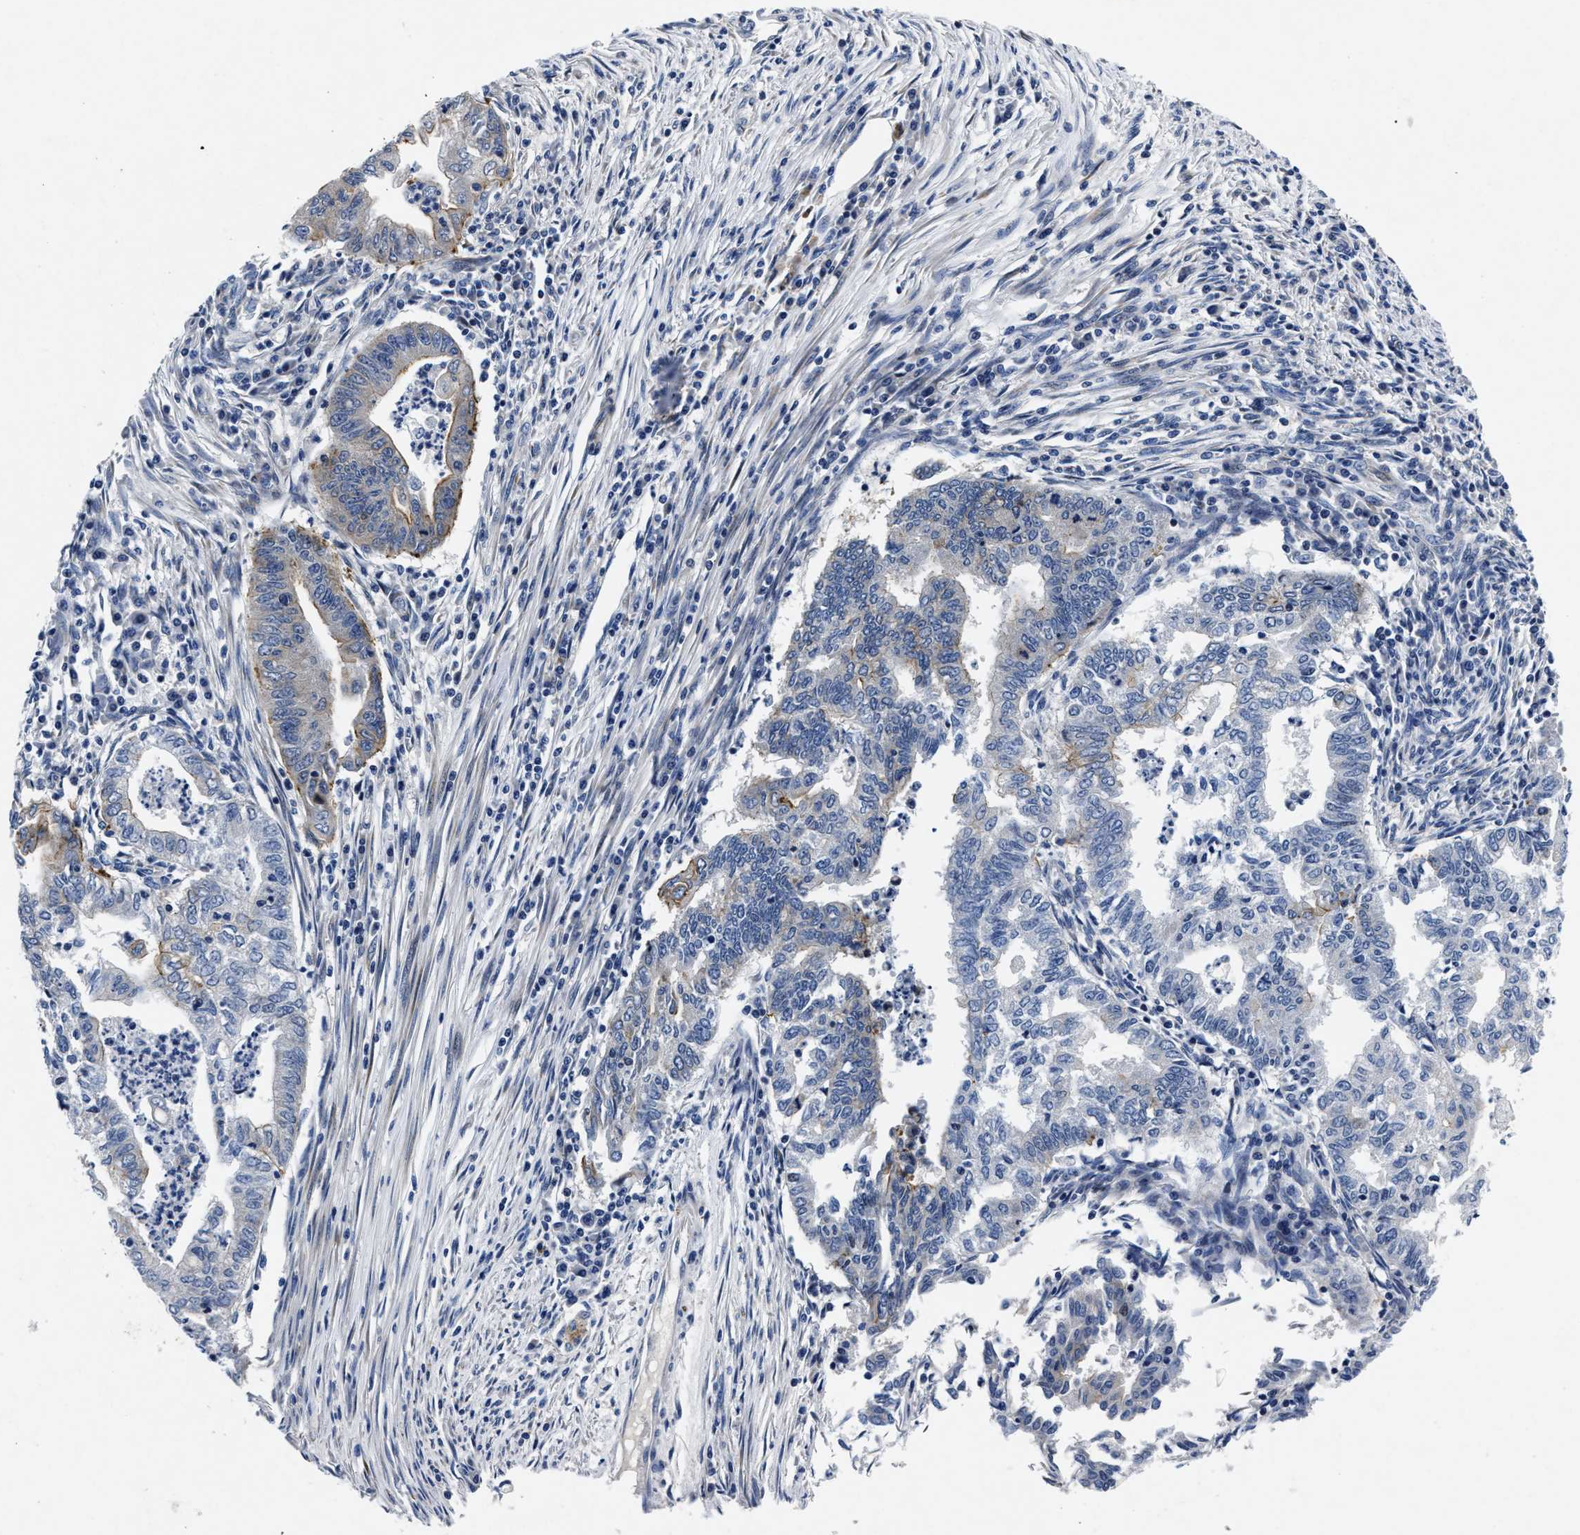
{"staining": {"intensity": "weak", "quantity": "<25%", "location": "cytoplasmic/membranous"}, "tissue": "endometrial cancer", "cell_type": "Tumor cells", "image_type": "cancer", "snomed": [{"axis": "morphology", "description": "Polyp, NOS"}, {"axis": "morphology", "description": "Adenocarcinoma, NOS"}, {"axis": "morphology", "description": "Adenoma, NOS"}, {"axis": "topography", "description": "Endometrium"}], "caption": "There is no significant positivity in tumor cells of adenoma (endometrial). (DAB (3,3'-diaminobenzidine) IHC, high magnification).", "gene": "LAD1", "patient": {"sex": "female", "age": 79}}